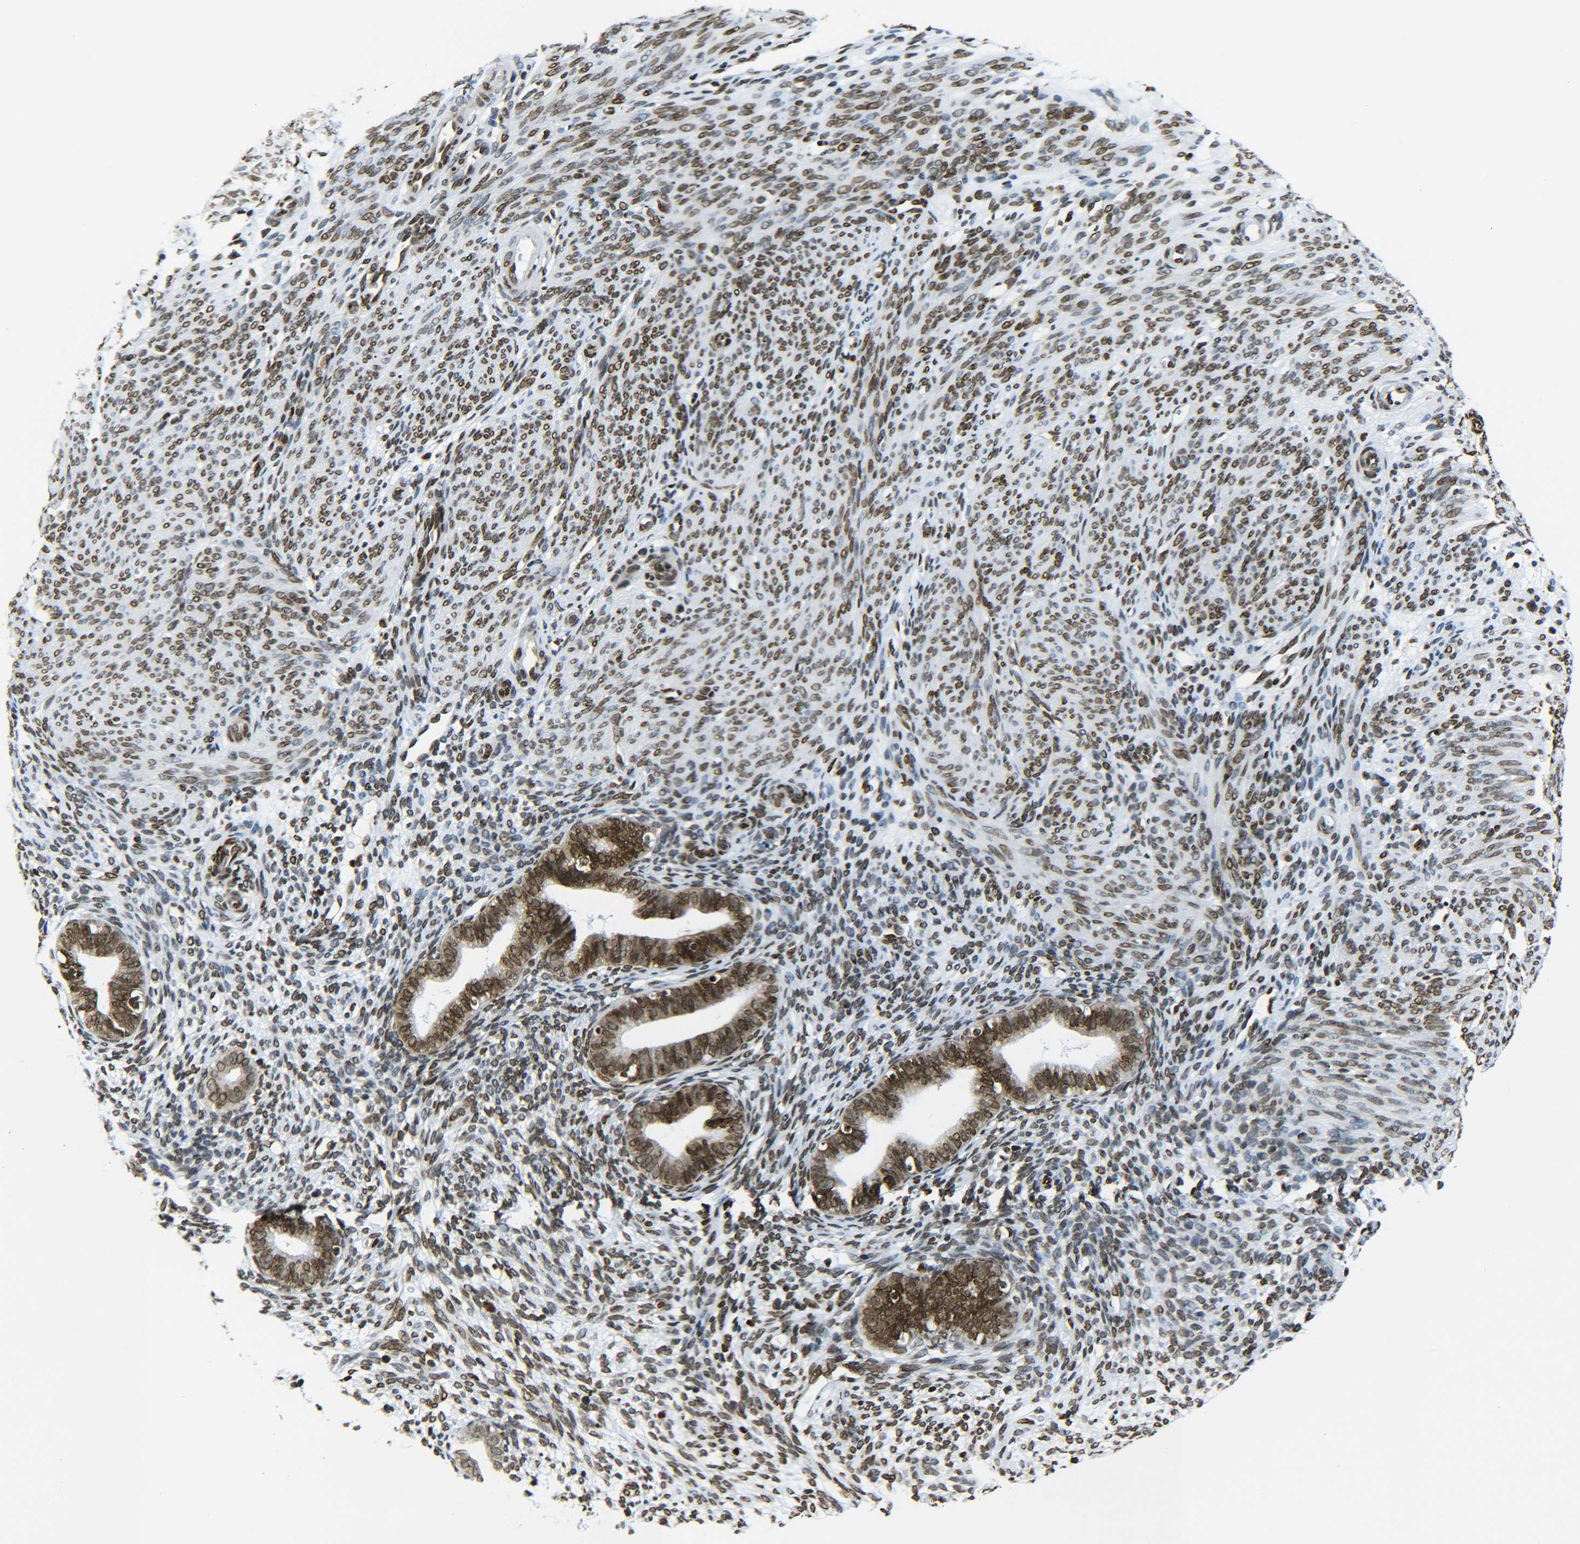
{"staining": {"intensity": "strong", "quantity": ">75%", "location": "nuclear"}, "tissue": "endometrium", "cell_type": "Cells in endometrial stroma", "image_type": "normal", "snomed": [{"axis": "morphology", "description": "Normal tissue, NOS"}, {"axis": "morphology", "description": "Adenocarcinoma, NOS"}, {"axis": "topography", "description": "Endometrium"}, {"axis": "topography", "description": "Ovary"}], "caption": "Strong nuclear positivity is identified in approximately >75% of cells in endometrial stroma in unremarkable endometrium. The protein is shown in brown color, while the nuclei are stained blue.", "gene": "H2AX", "patient": {"sex": "female", "age": 68}}